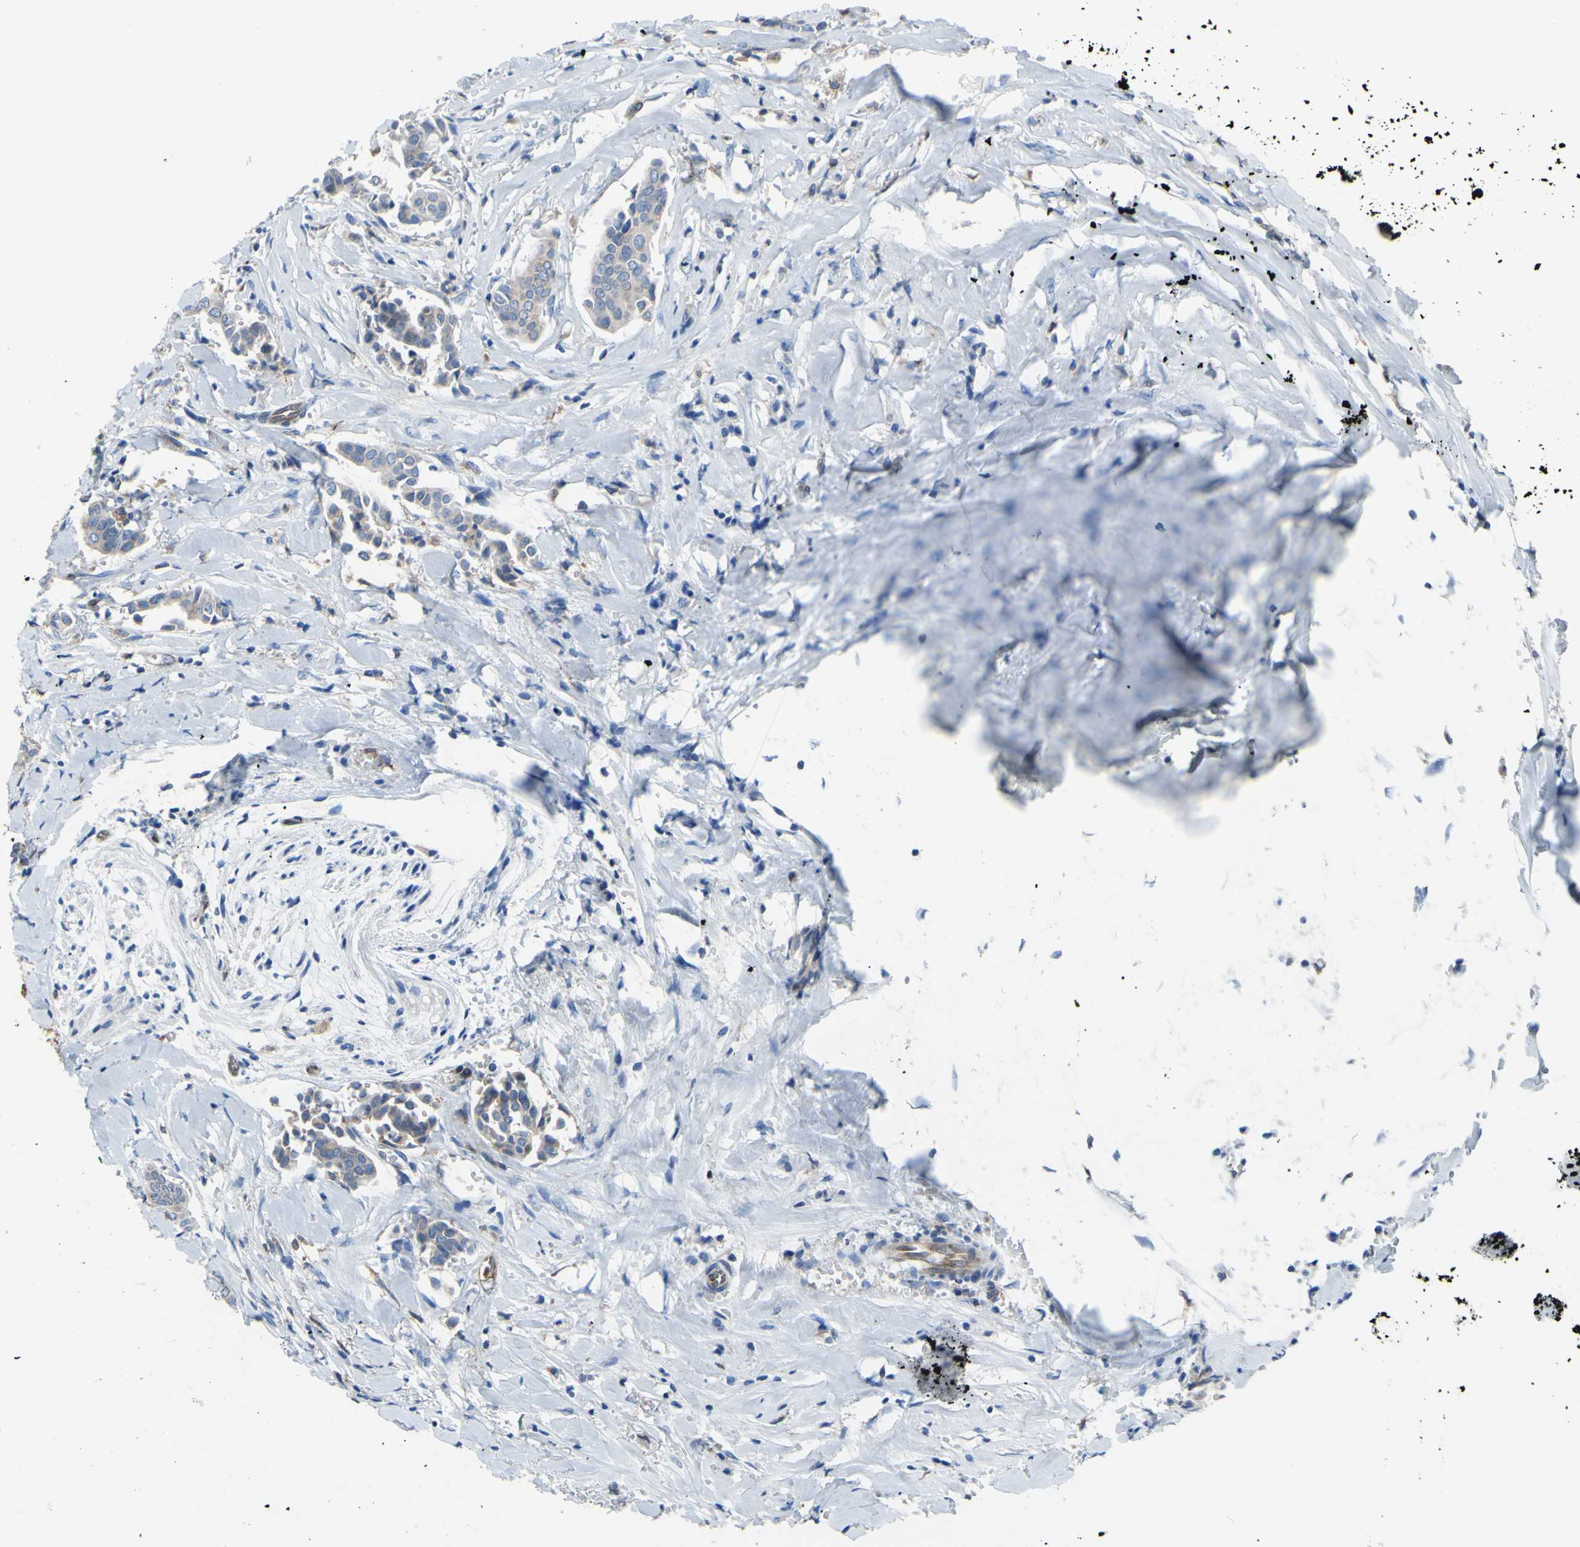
{"staining": {"intensity": "negative", "quantity": "none", "location": "none"}, "tissue": "head and neck cancer", "cell_type": "Tumor cells", "image_type": "cancer", "snomed": [{"axis": "morphology", "description": "Adenocarcinoma, NOS"}, {"axis": "topography", "description": "Salivary gland"}, {"axis": "topography", "description": "Head-Neck"}], "caption": "DAB immunohistochemical staining of human head and neck cancer (adenocarcinoma) shows no significant staining in tumor cells. (Stains: DAB IHC with hematoxylin counter stain, Microscopy: brightfield microscopy at high magnification).", "gene": "MGST2", "patient": {"sex": "female", "age": 59}}